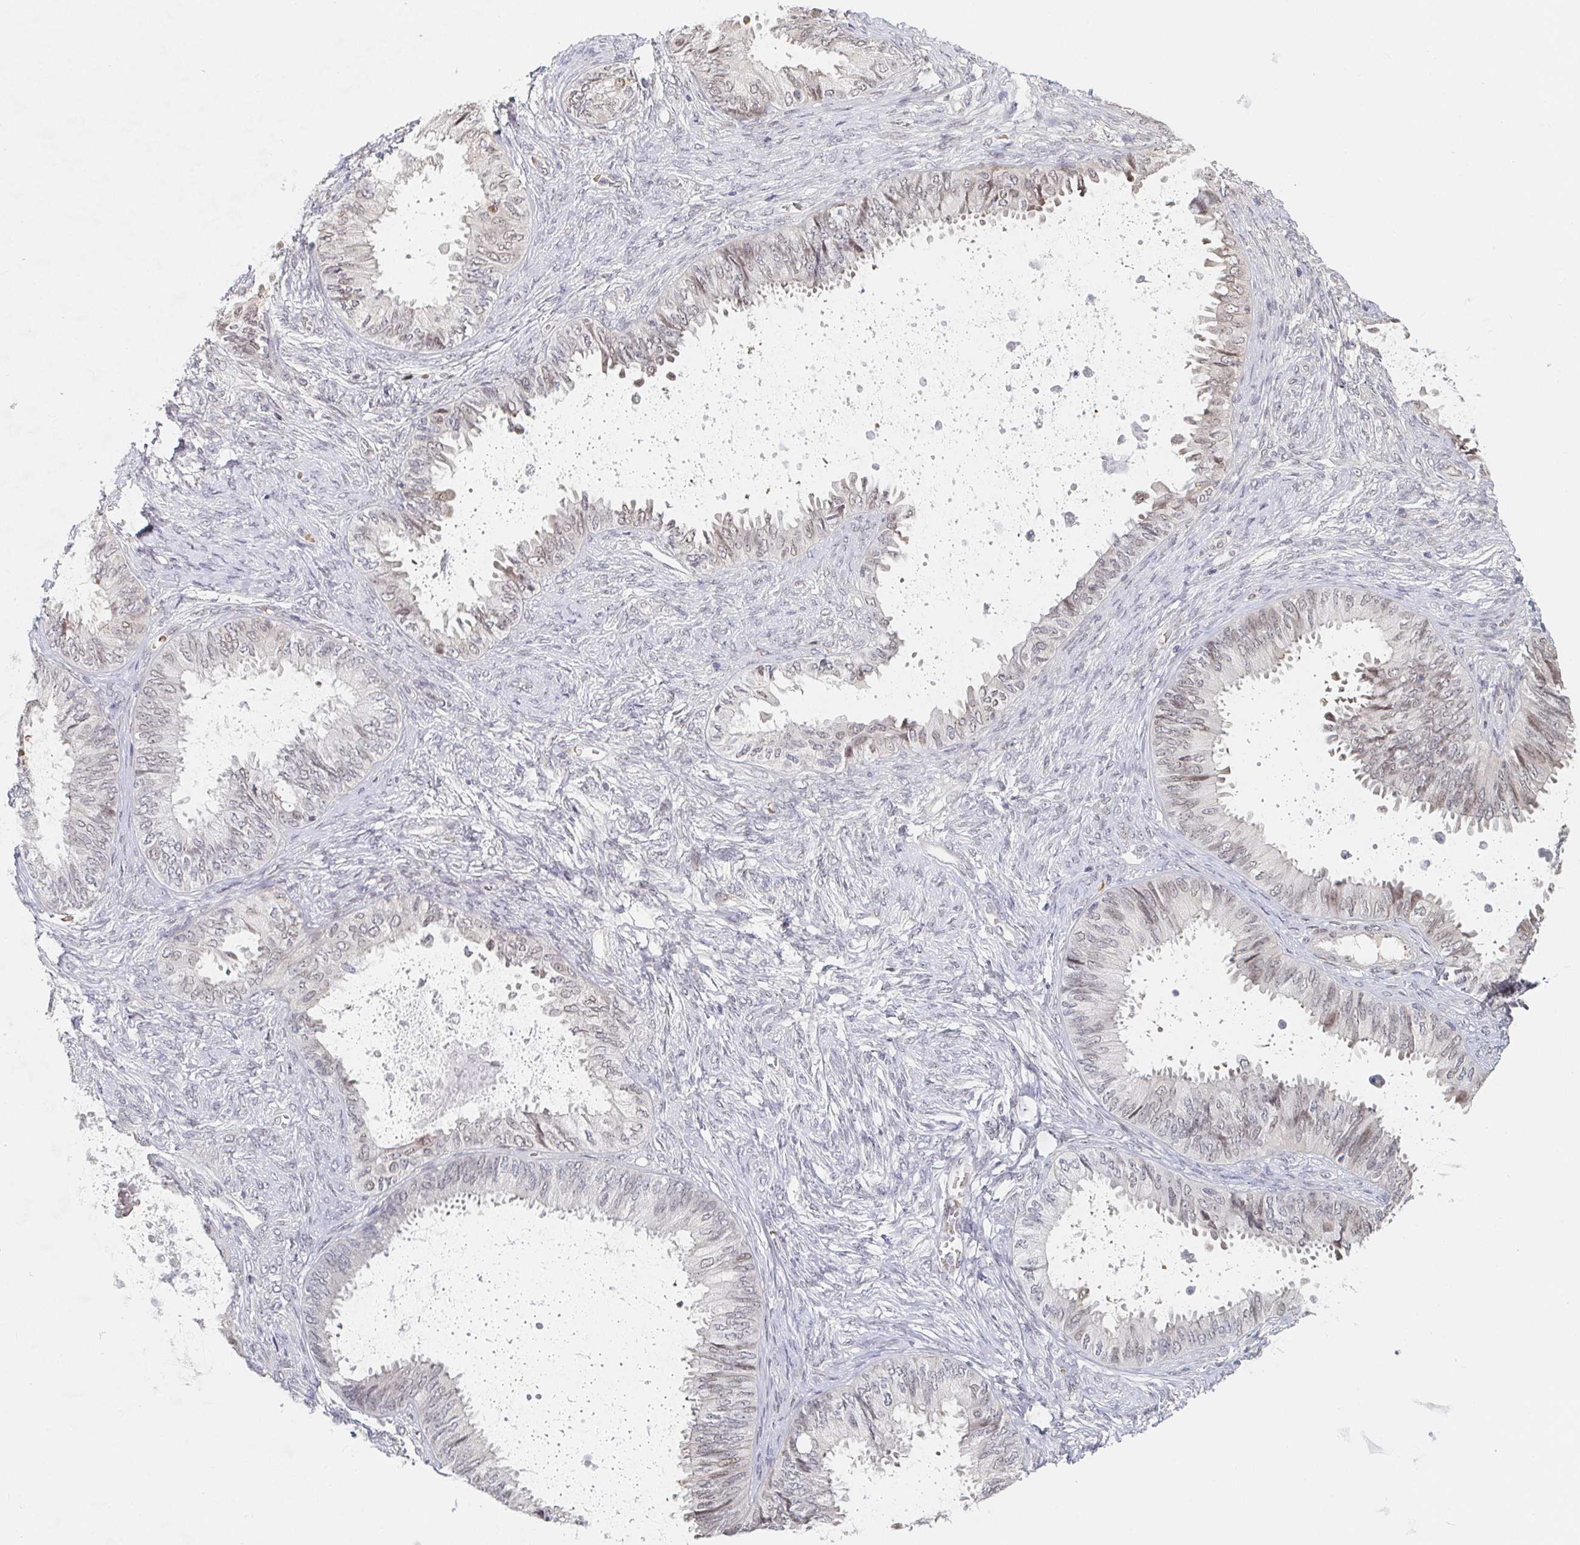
{"staining": {"intensity": "weak", "quantity": "<25%", "location": "nuclear"}, "tissue": "ovarian cancer", "cell_type": "Tumor cells", "image_type": "cancer", "snomed": [{"axis": "morphology", "description": "Carcinoma, endometroid"}, {"axis": "topography", "description": "Ovary"}], "caption": "Tumor cells are negative for brown protein staining in endometroid carcinoma (ovarian).", "gene": "CHD2", "patient": {"sex": "female", "age": 70}}